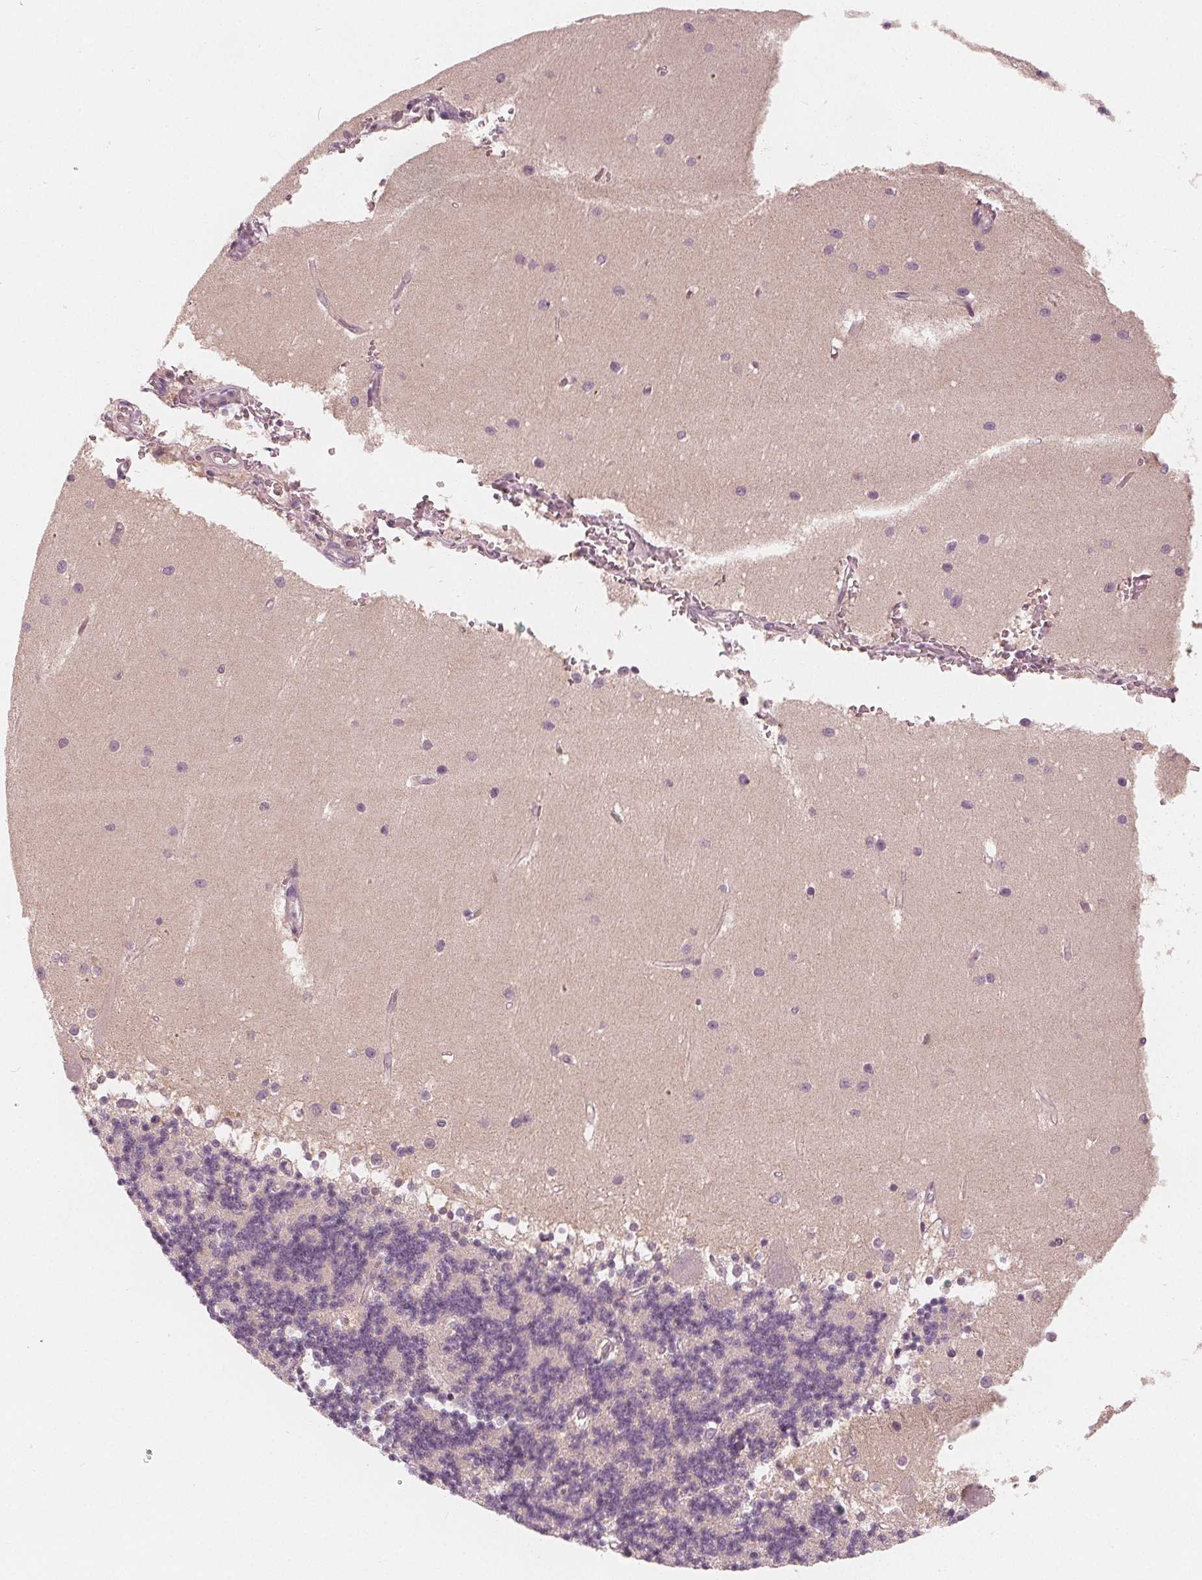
{"staining": {"intensity": "negative", "quantity": "none", "location": "none"}, "tissue": "cerebellum", "cell_type": "Cells in granular layer", "image_type": "normal", "snomed": [{"axis": "morphology", "description": "Normal tissue, NOS"}, {"axis": "topography", "description": "Cerebellum"}], "caption": "An image of cerebellum stained for a protein displays no brown staining in cells in granular layer. The staining was performed using DAB to visualize the protein expression in brown, while the nuclei were stained in blue with hematoxylin (Magnification: 20x).", "gene": "SAT2", "patient": {"sex": "male", "age": 54}}